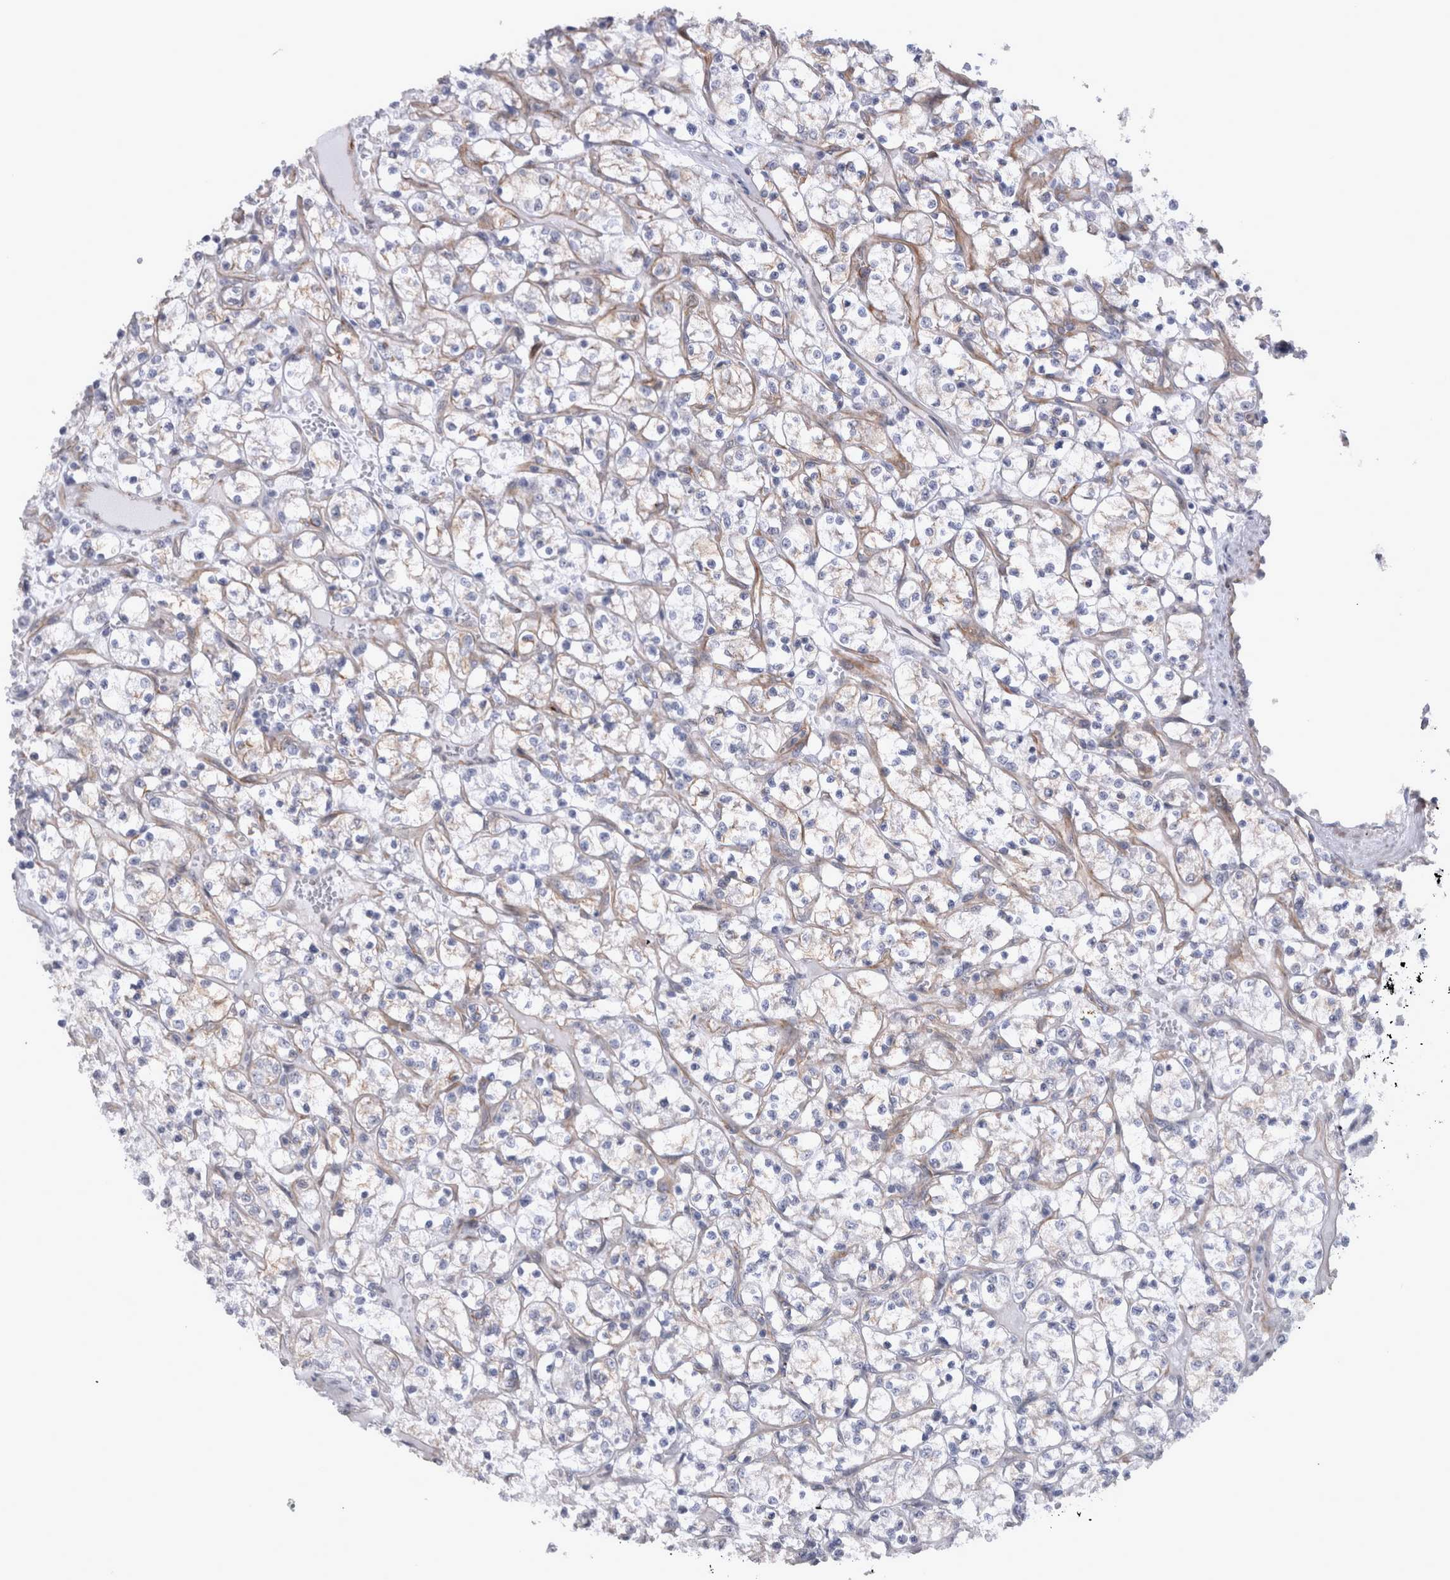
{"staining": {"intensity": "weak", "quantity": "25%-75%", "location": "cytoplasmic/membranous"}, "tissue": "renal cancer", "cell_type": "Tumor cells", "image_type": "cancer", "snomed": [{"axis": "morphology", "description": "Adenocarcinoma, NOS"}, {"axis": "topography", "description": "Kidney"}], "caption": "Protein expression analysis of human renal cancer (adenocarcinoma) reveals weak cytoplasmic/membranous expression in about 25%-75% of tumor cells.", "gene": "DDX6", "patient": {"sex": "female", "age": 69}}